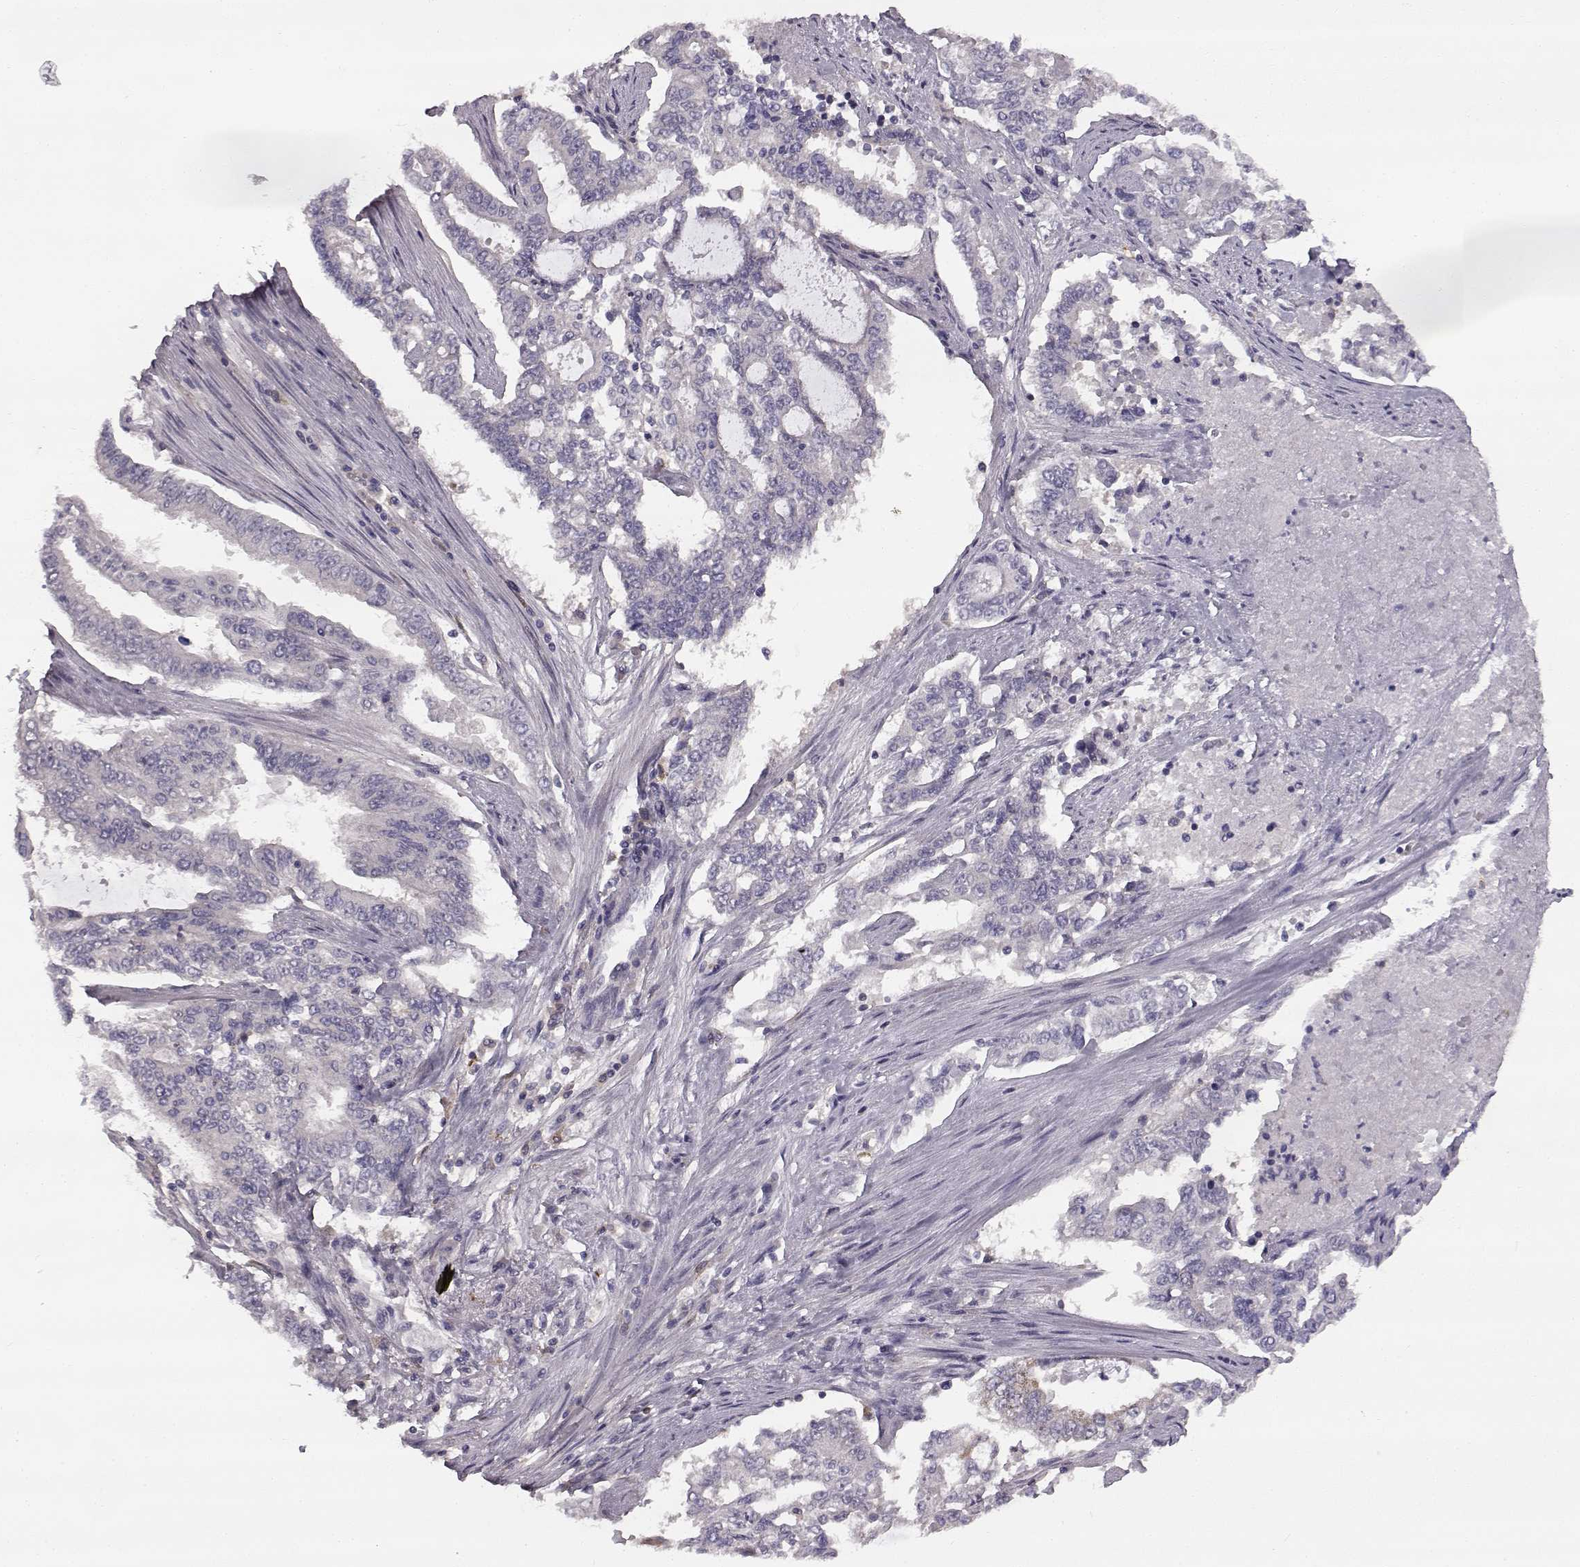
{"staining": {"intensity": "negative", "quantity": "none", "location": "none"}, "tissue": "endometrial cancer", "cell_type": "Tumor cells", "image_type": "cancer", "snomed": [{"axis": "morphology", "description": "Adenocarcinoma, NOS"}, {"axis": "topography", "description": "Uterus"}], "caption": "This is a image of IHC staining of adenocarcinoma (endometrial), which shows no positivity in tumor cells.", "gene": "SPAG17", "patient": {"sex": "female", "age": 59}}